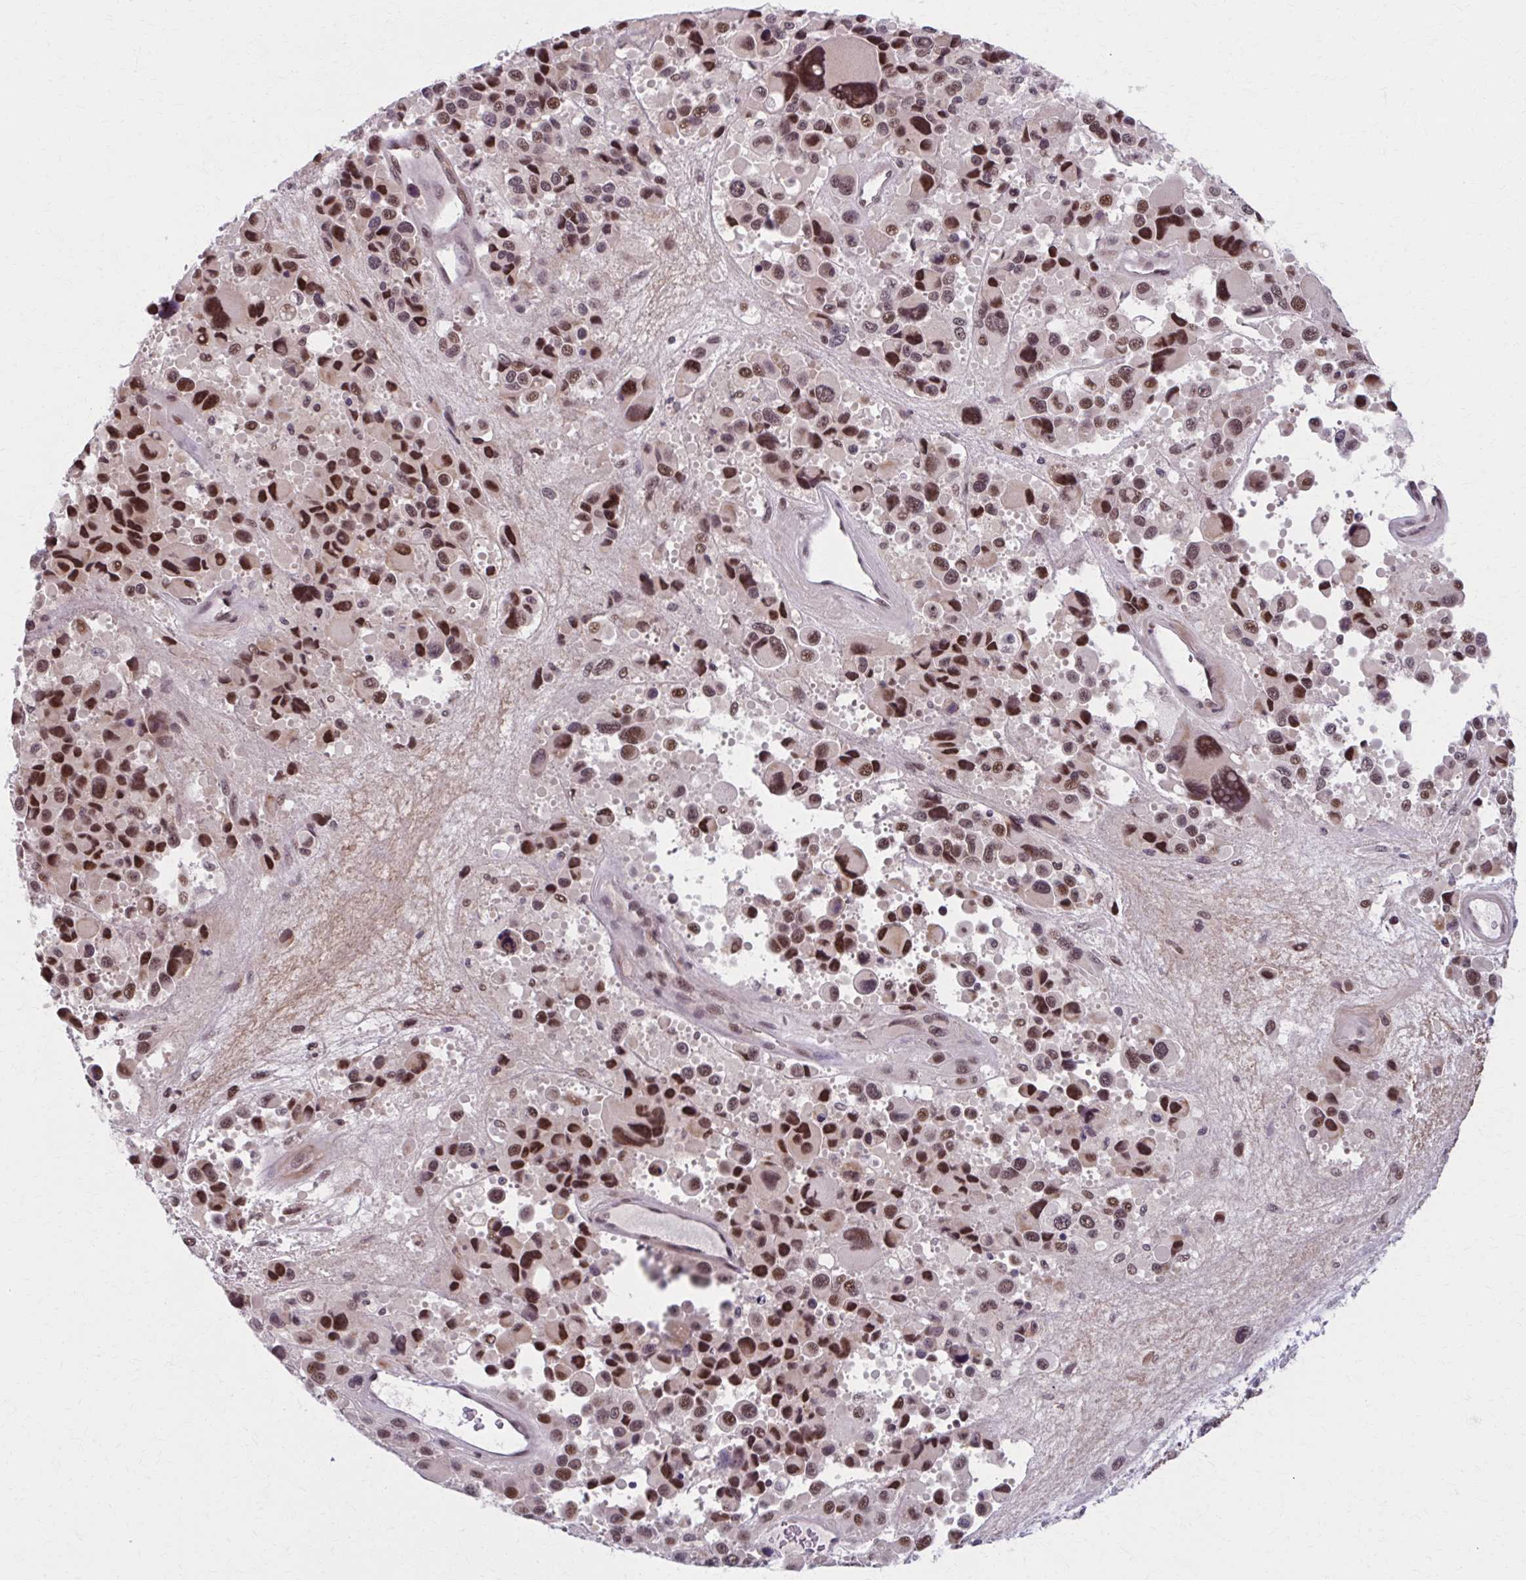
{"staining": {"intensity": "moderate", "quantity": ">75%", "location": "nuclear"}, "tissue": "melanoma", "cell_type": "Tumor cells", "image_type": "cancer", "snomed": [{"axis": "morphology", "description": "Malignant melanoma, Metastatic site"}, {"axis": "topography", "description": "Lymph node"}], "caption": "Immunohistochemical staining of human malignant melanoma (metastatic site) exhibits moderate nuclear protein expression in approximately >75% of tumor cells.", "gene": "SETBP1", "patient": {"sex": "female", "age": 65}}